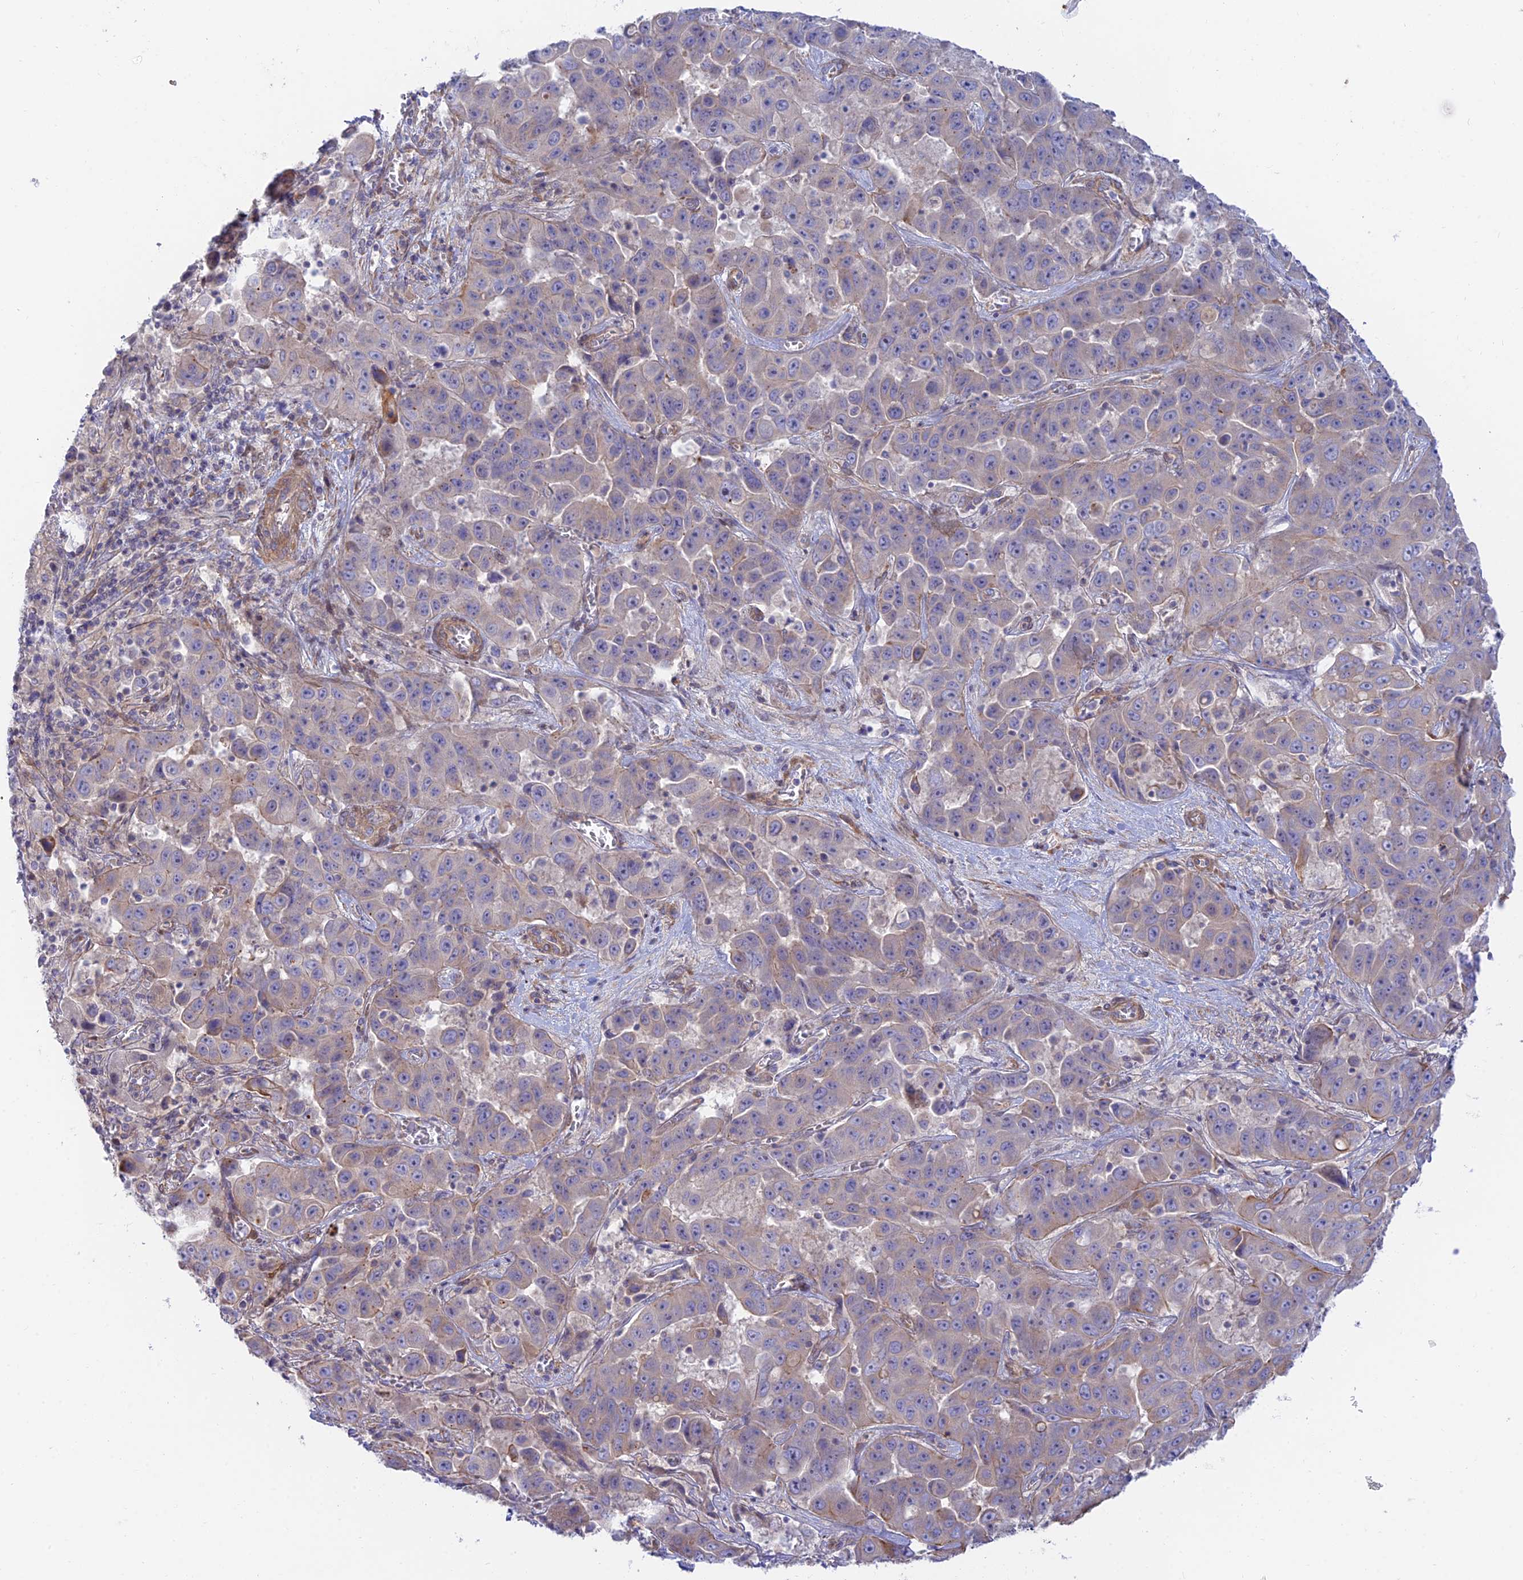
{"staining": {"intensity": "weak", "quantity": "<25%", "location": "cytoplasmic/membranous"}, "tissue": "liver cancer", "cell_type": "Tumor cells", "image_type": "cancer", "snomed": [{"axis": "morphology", "description": "Cholangiocarcinoma"}, {"axis": "topography", "description": "Liver"}], "caption": "Immunohistochemistry of human cholangiocarcinoma (liver) displays no positivity in tumor cells. (Immunohistochemistry, brightfield microscopy, high magnification).", "gene": "KCNAB1", "patient": {"sex": "female", "age": 52}}